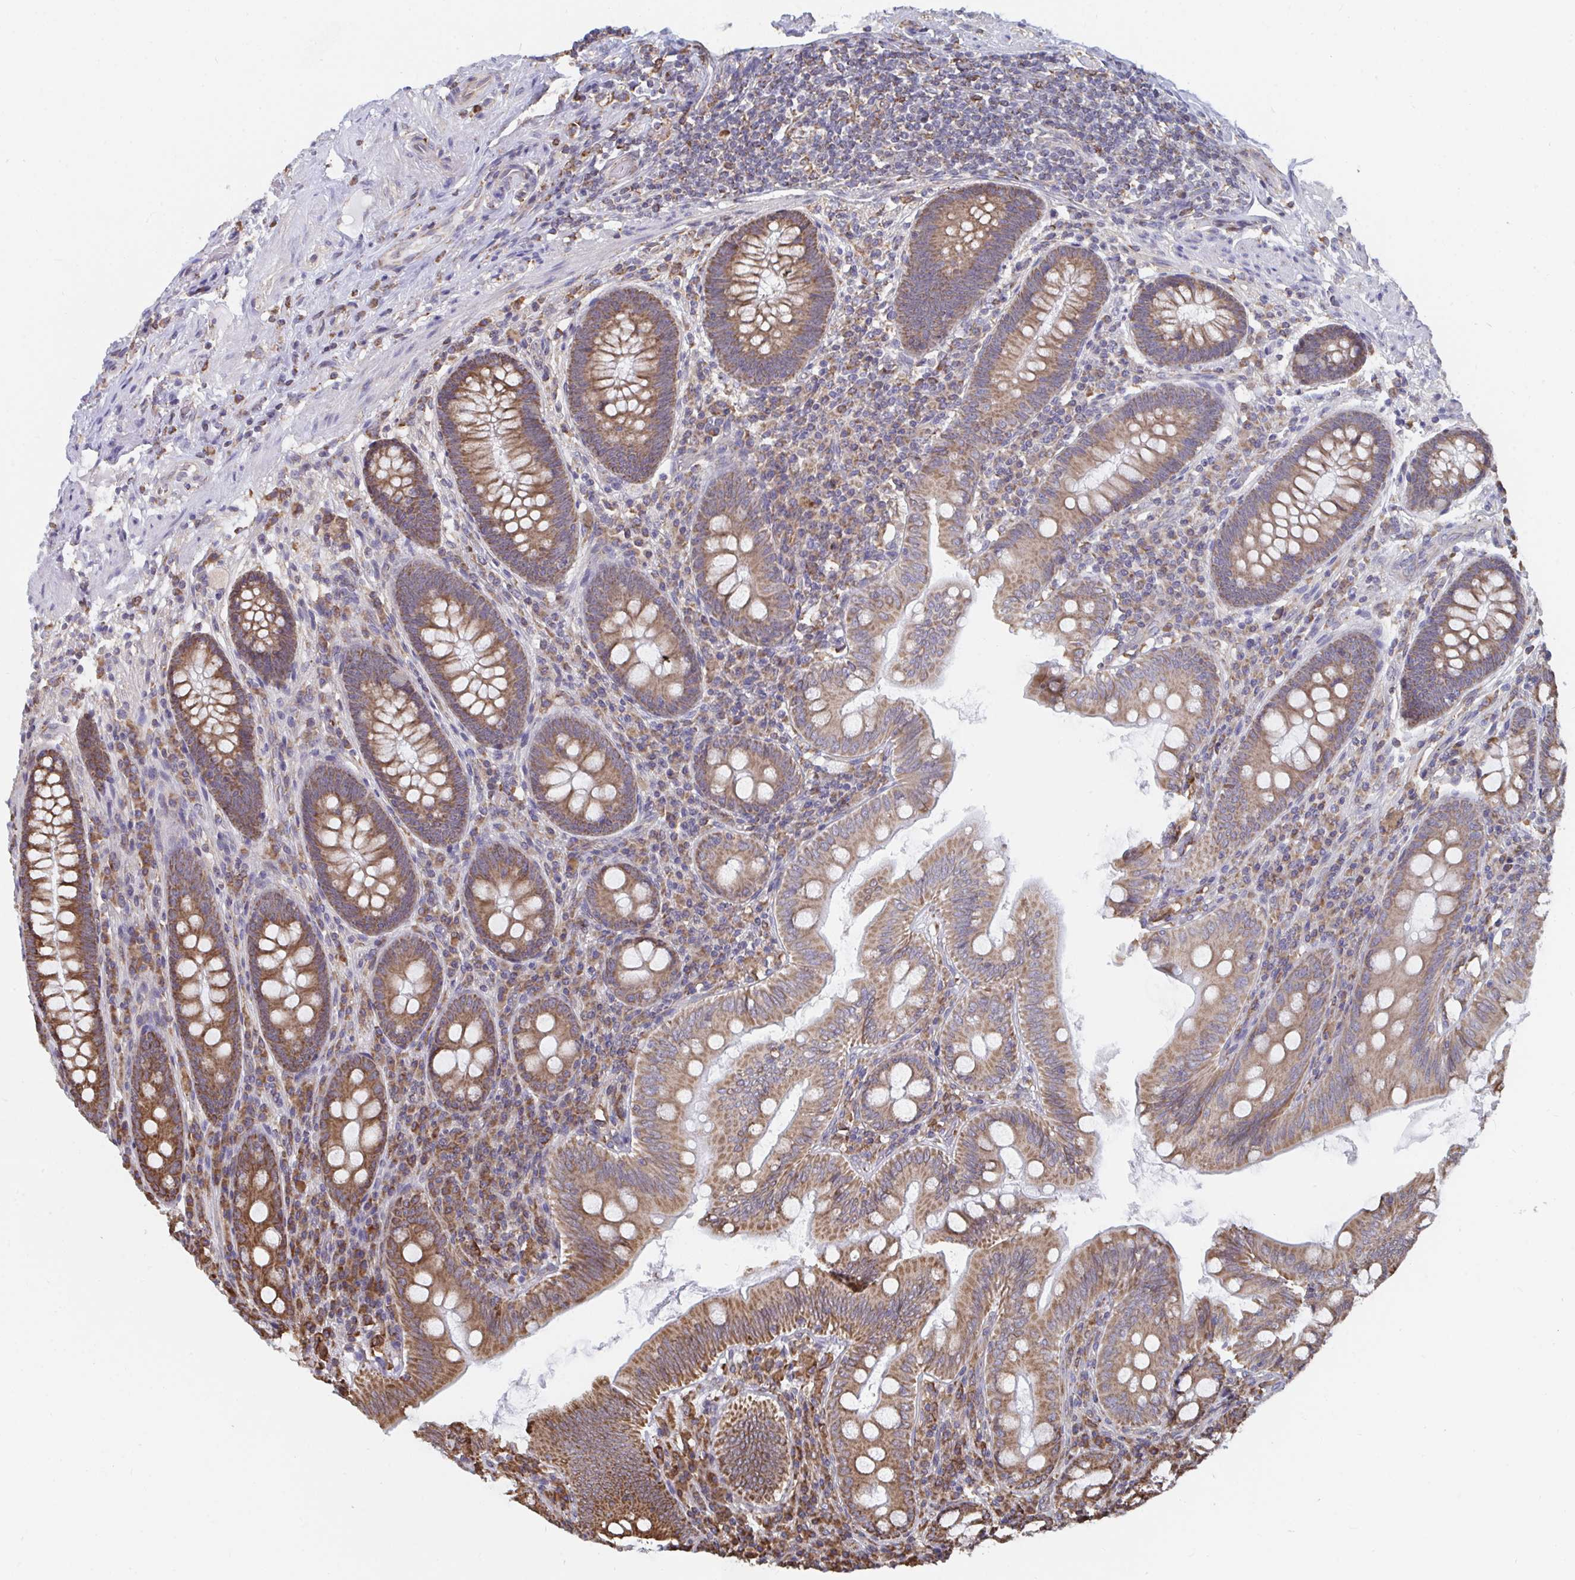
{"staining": {"intensity": "moderate", "quantity": ">75%", "location": "cytoplasmic/membranous"}, "tissue": "appendix", "cell_type": "Glandular cells", "image_type": "normal", "snomed": [{"axis": "morphology", "description": "Normal tissue, NOS"}, {"axis": "topography", "description": "Appendix"}], "caption": "IHC (DAB (3,3'-diaminobenzidine)) staining of normal appendix exhibits moderate cytoplasmic/membranous protein expression in approximately >75% of glandular cells. (brown staining indicates protein expression, while blue staining denotes nuclei).", "gene": "ELAVL1", "patient": {"sex": "male", "age": 71}}